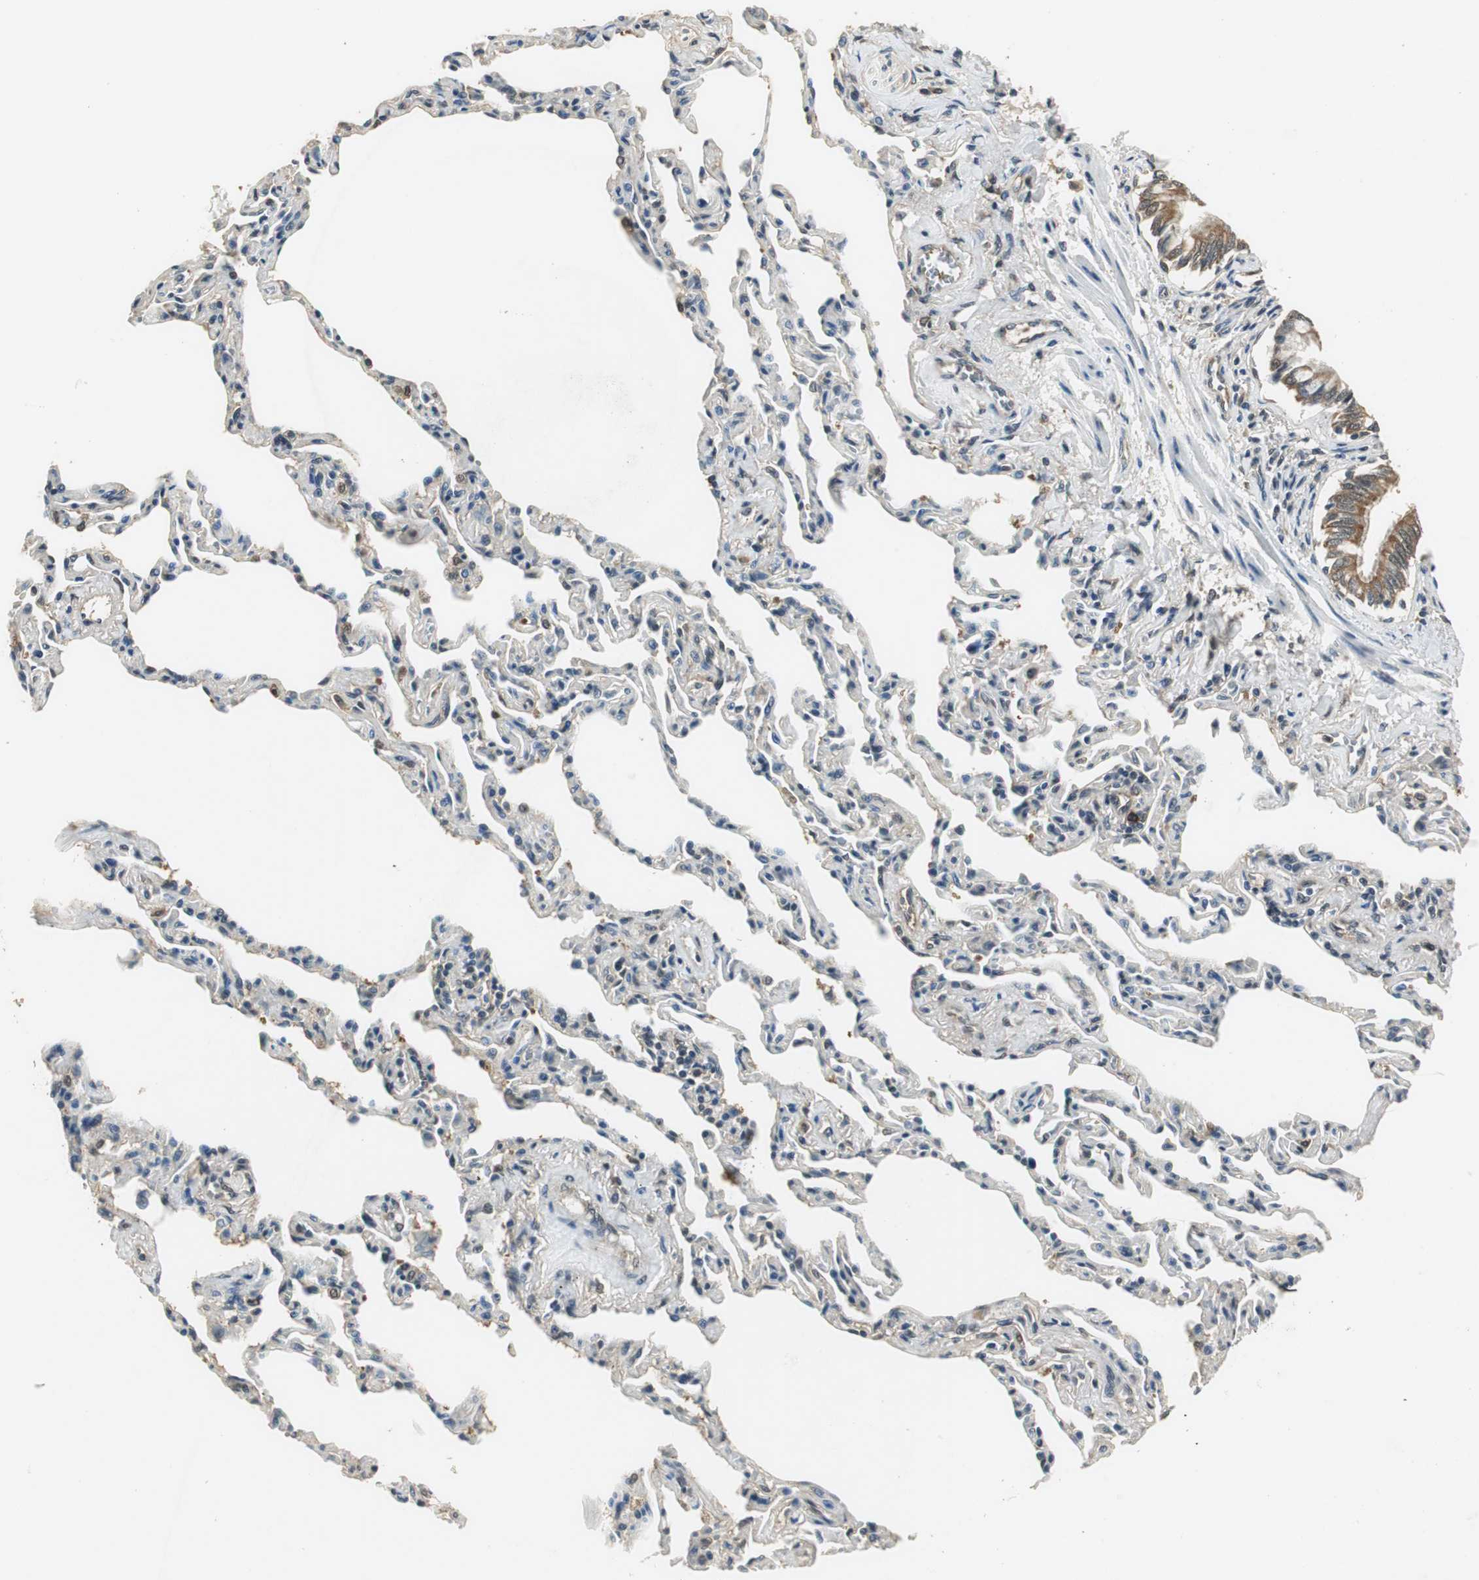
{"staining": {"intensity": "moderate", "quantity": ">75%", "location": "cytoplasmic/membranous"}, "tissue": "bronchus", "cell_type": "Respiratory epithelial cells", "image_type": "normal", "snomed": [{"axis": "morphology", "description": "Normal tissue, NOS"}, {"axis": "topography", "description": "Lung"}], "caption": "A high-resolution image shows immunohistochemistry (IHC) staining of benign bronchus, which demonstrates moderate cytoplasmic/membranous expression in about >75% of respiratory epithelial cells. Nuclei are stained in blue.", "gene": "PSMB4", "patient": {"sex": "male", "age": 64}}